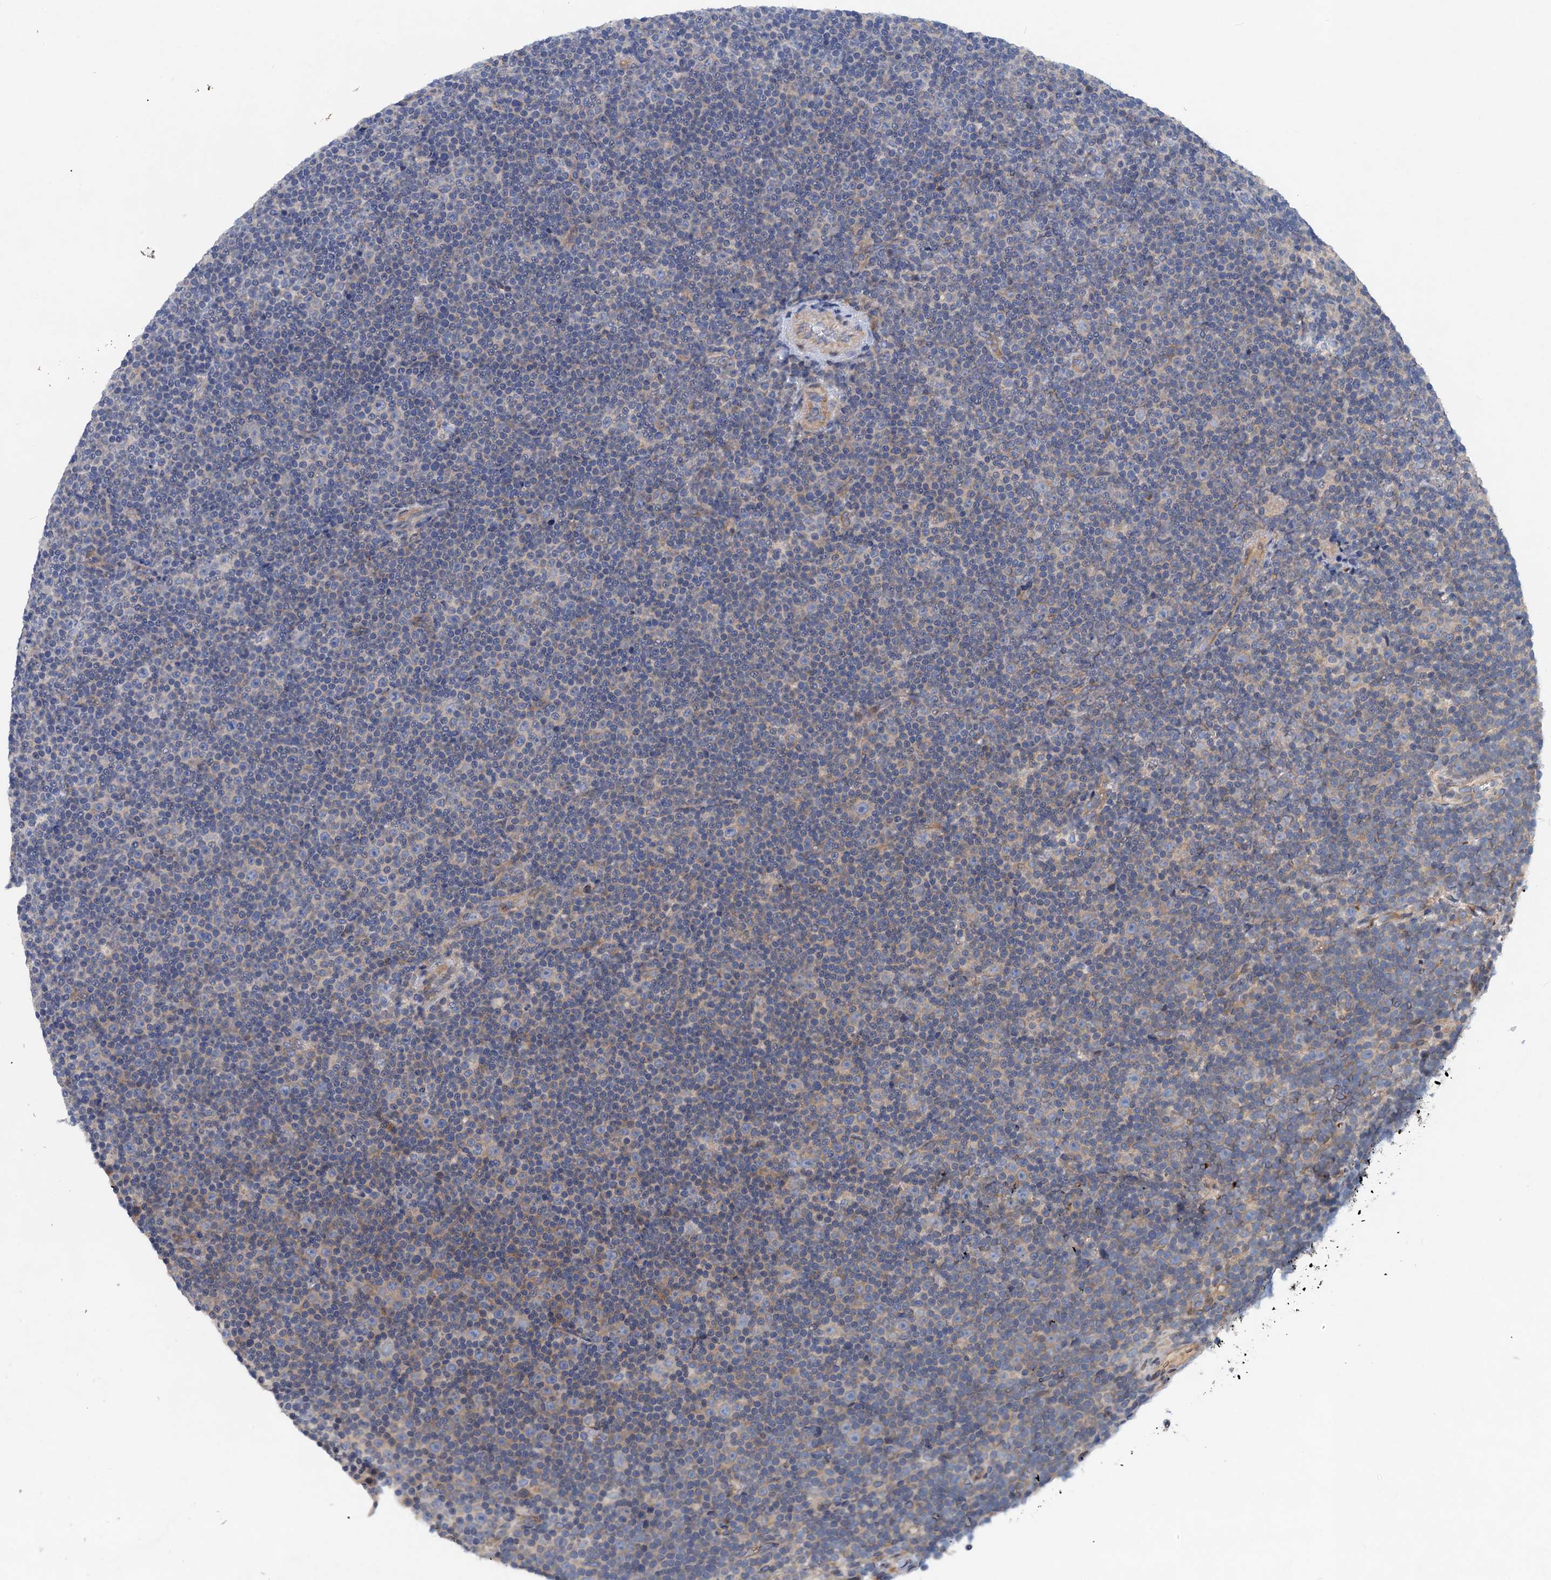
{"staining": {"intensity": "negative", "quantity": "none", "location": "none"}, "tissue": "lymphoma", "cell_type": "Tumor cells", "image_type": "cancer", "snomed": [{"axis": "morphology", "description": "Malignant lymphoma, non-Hodgkin's type, Low grade"}, {"axis": "topography", "description": "Lymph node"}], "caption": "Histopathology image shows no protein expression in tumor cells of lymphoma tissue. (DAB IHC with hematoxylin counter stain).", "gene": "NBEA", "patient": {"sex": "female", "age": 67}}